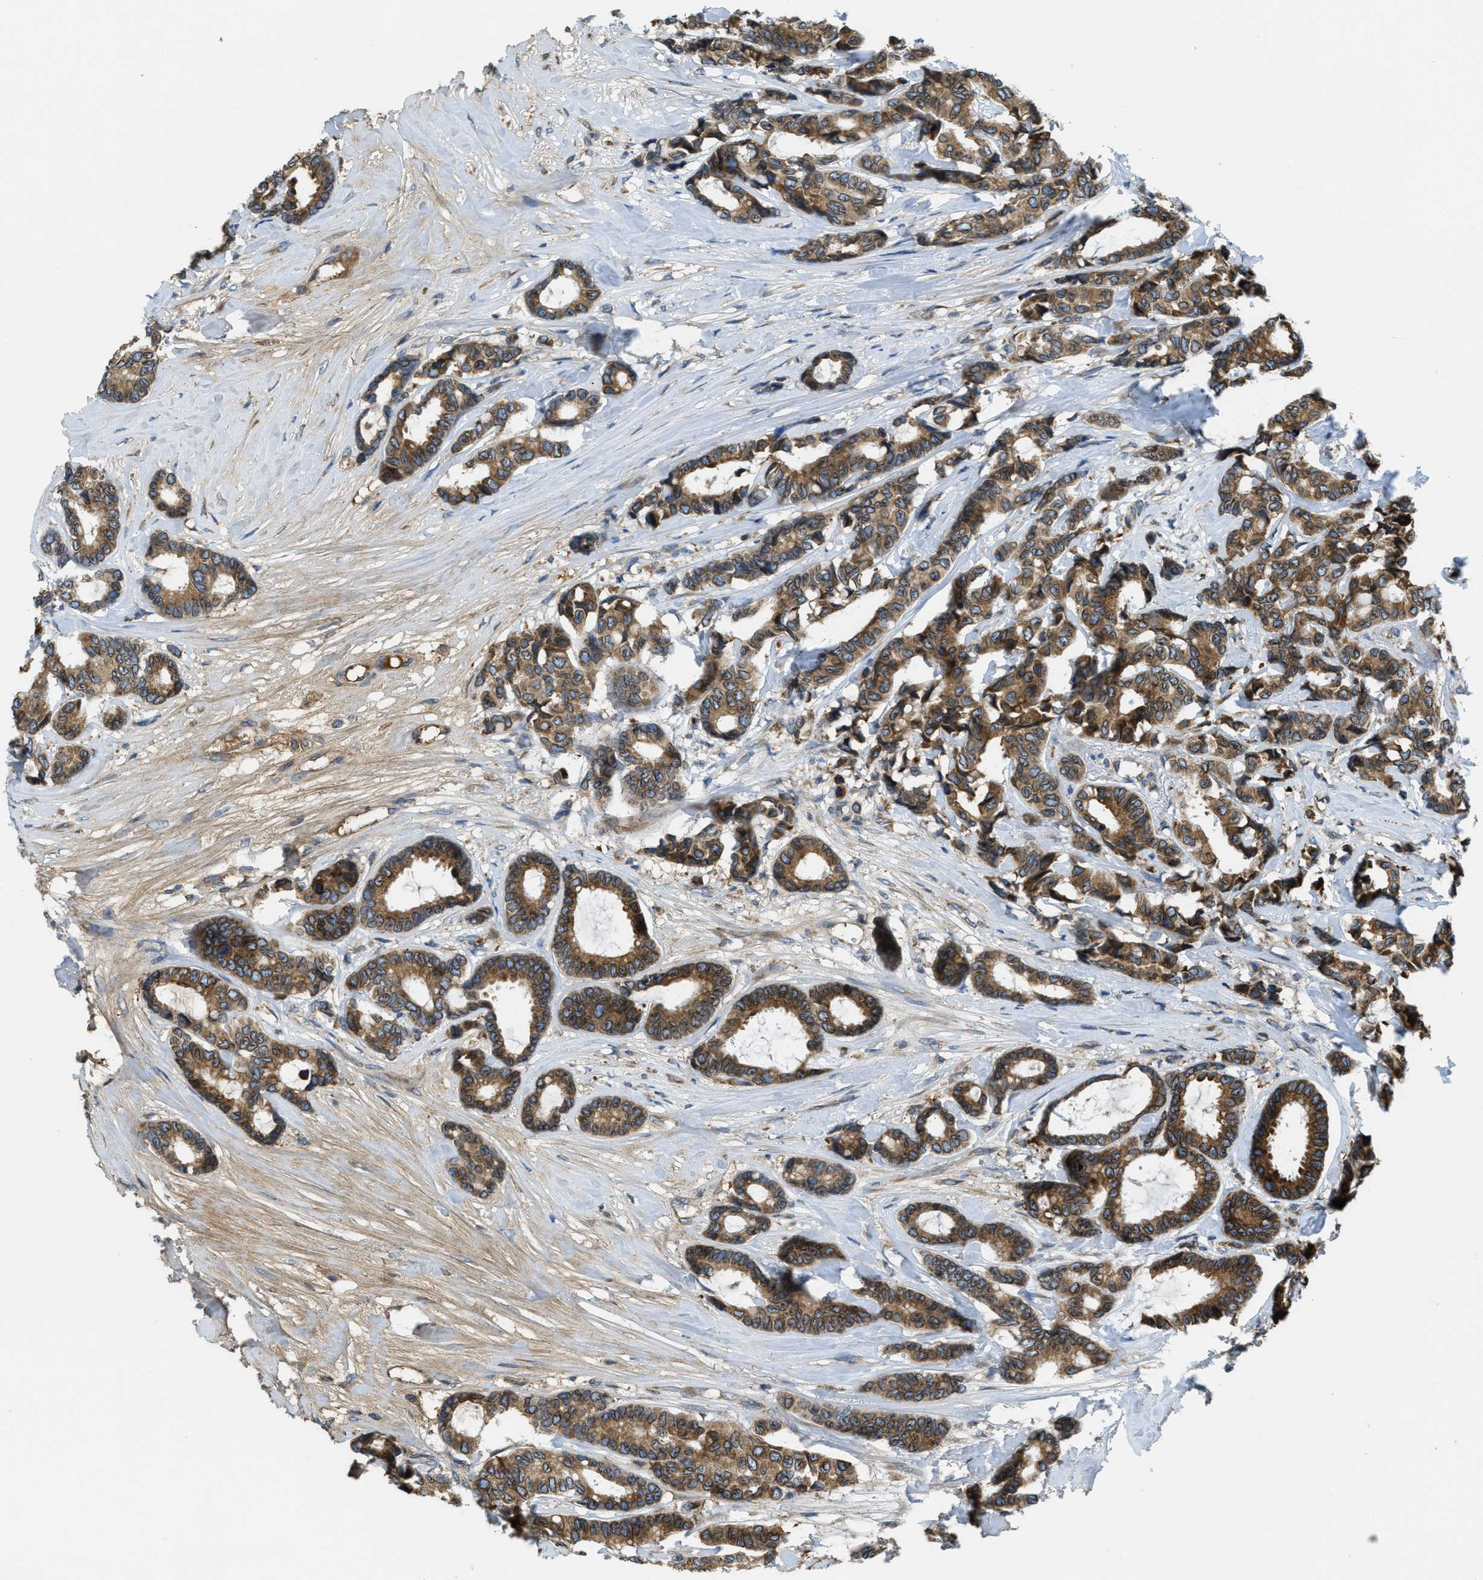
{"staining": {"intensity": "strong", "quantity": ">75%", "location": "cytoplasmic/membranous"}, "tissue": "breast cancer", "cell_type": "Tumor cells", "image_type": "cancer", "snomed": [{"axis": "morphology", "description": "Duct carcinoma"}, {"axis": "topography", "description": "Breast"}], "caption": "This image demonstrates breast cancer (invasive ductal carcinoma) stained with IHC to label a protein in brown. The cytoplasmic/membranous of tumor cells show strong positivity for the protein. Nuclei are counter-stained blue.", "gene": "MPDU1", "patient": {"sex": "female", "age": 87}}